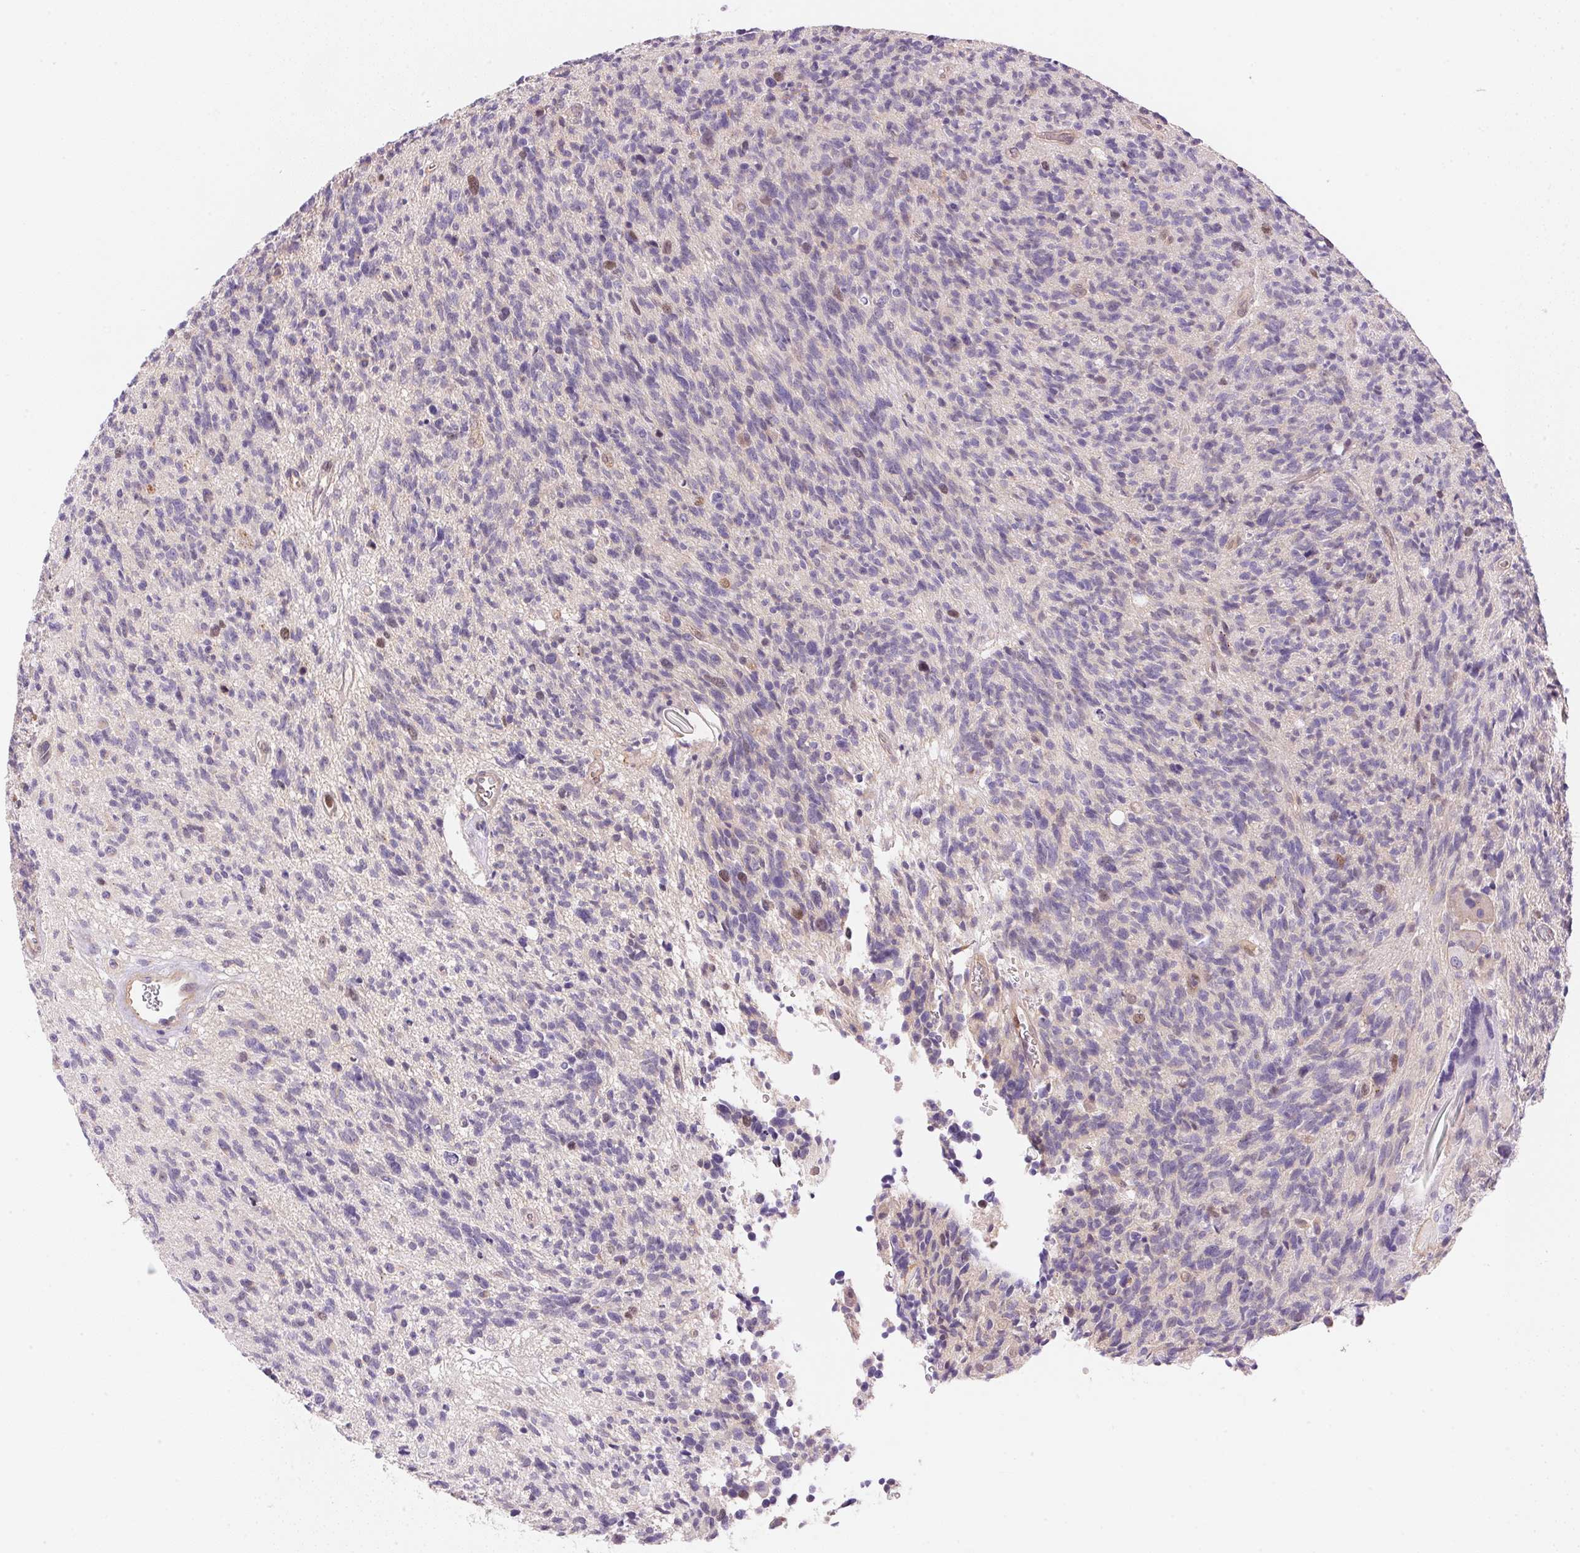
{"staining": {"intensity": "negative", "quantity": "none", "location": "none"}, "tissue": "glioma", "cell_type": "Tumor cells", "image_type": "cancer", "snomed": [{"axis": "morphology", "description": "Glioma, malignant, High grade"}, {"axis": "topography", "description": "Brain"}], "caption": "DAB immunohistochemical staining of human glioma exhibits no significant staining in tumor cells.", "gene": "SMTN", "patient": {"sex": "male", "age": 29}}